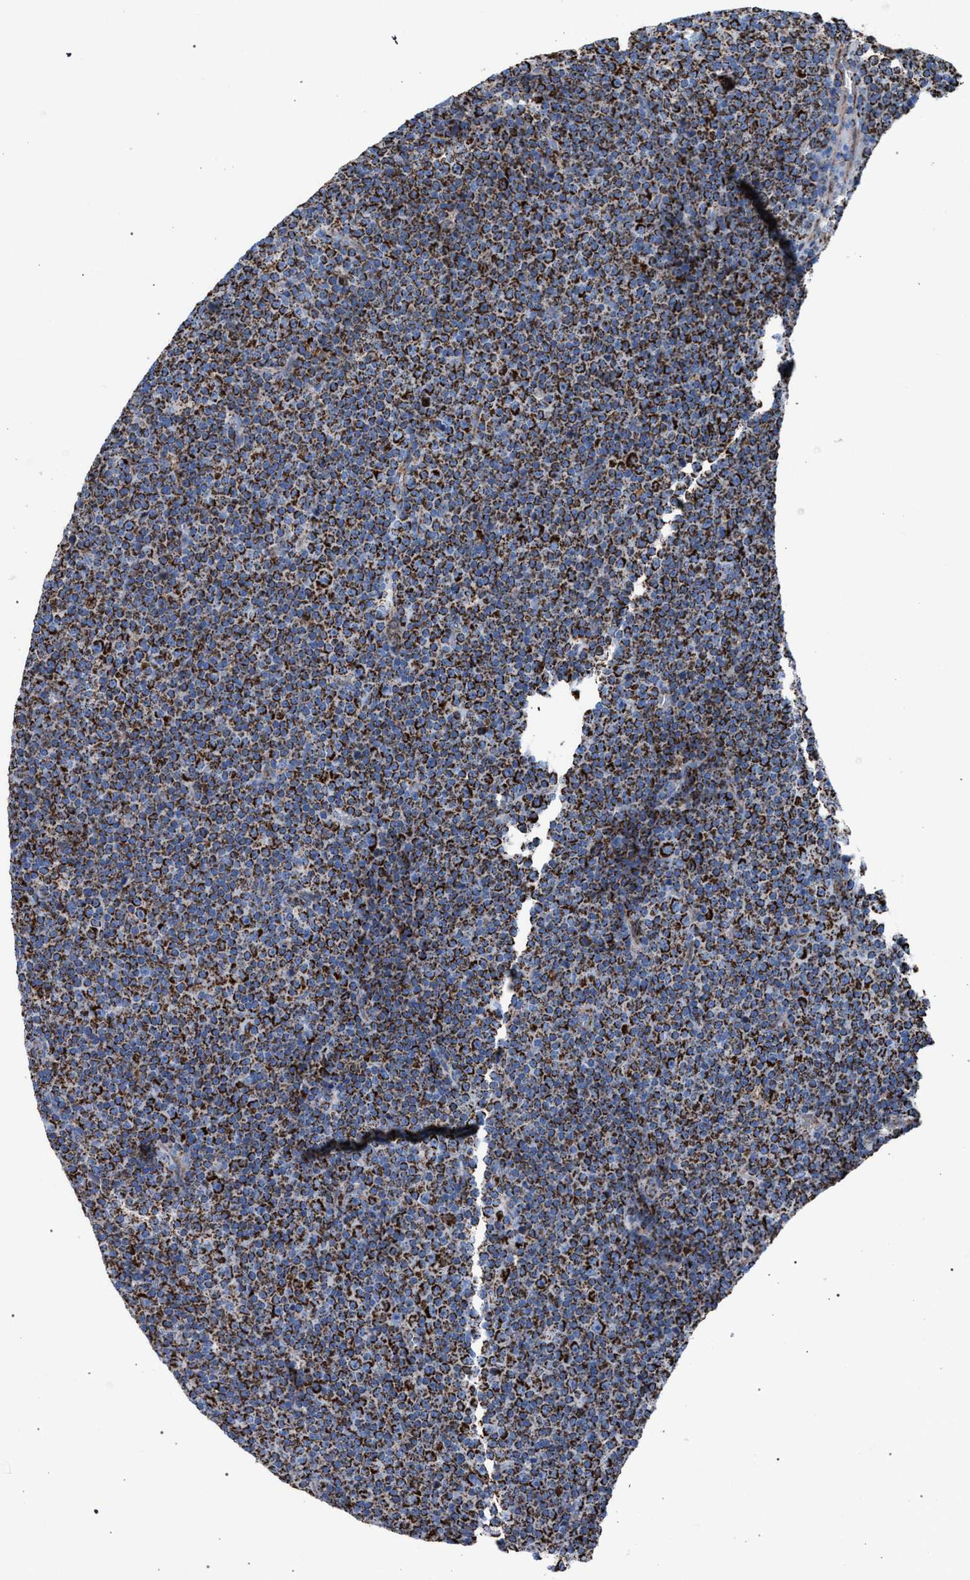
{"staining": {"intensity": "strong", "quantity": ">75%", "location": "cytoplasmic/membranous"}, "tissue": "lymphoma", "cell_type": "Tumor cells", "image_type": "cancer", "snomed": [{"axis": "morphology", "description": "Malignant lymphoma, non-Hodgkin's type, Low grade"}, {"axis": "topography", "description": "Lymph node"}], "caption": "Approximately >75% of tumor cells in malignant lymphoma, non-Hodgkin's type (low-grade) show strong cytoplasmic/membranous protein staining as visualized by brown immunohistochemical staining.", "gene": "VPS13A", "patient": {"sex": "female", "age": 67}}